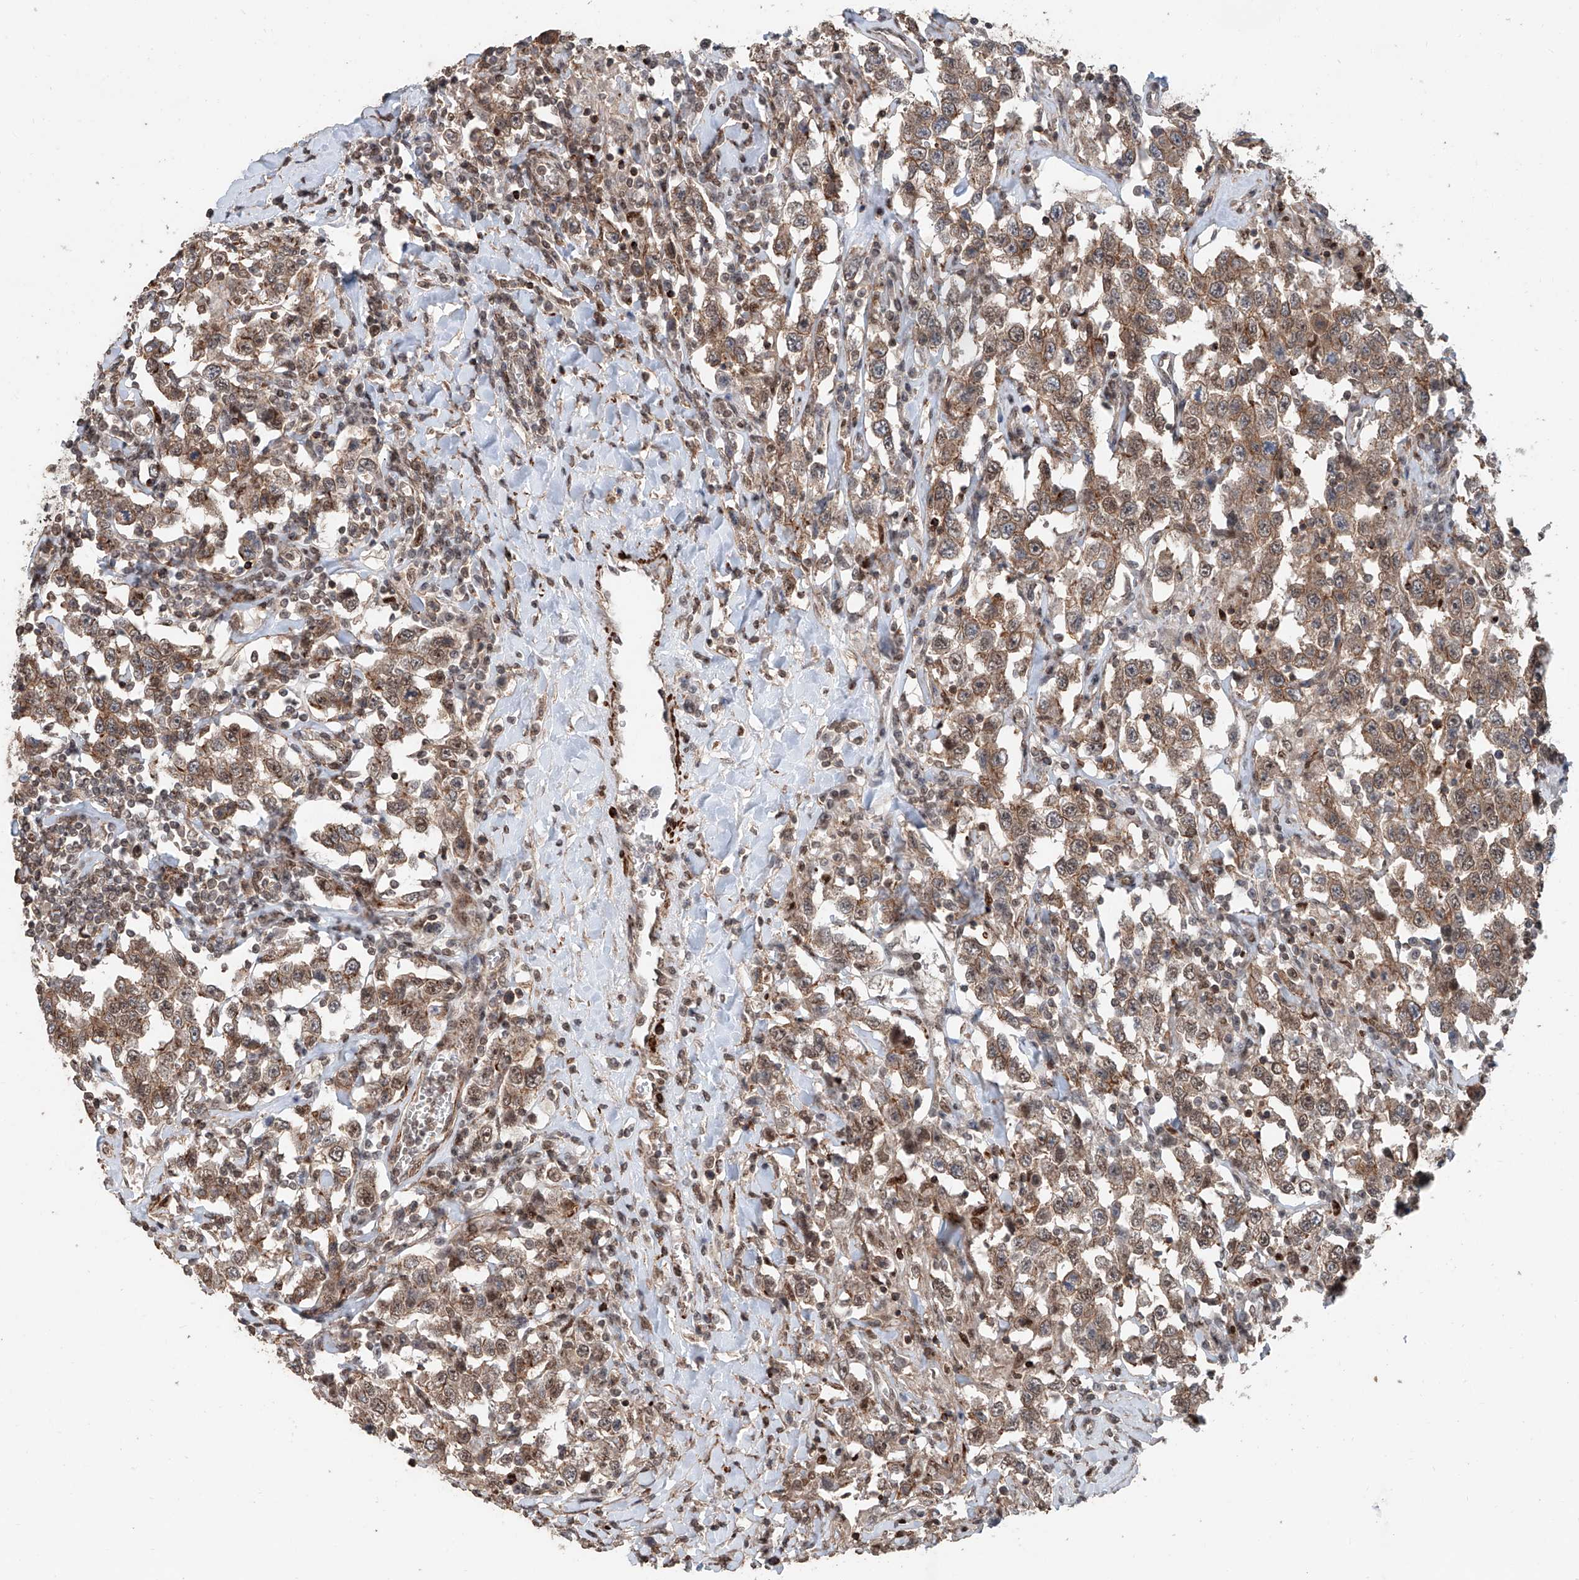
{"staining": {"intensity": "moderate", "quantity": ">75%", "location": "cytoplasmic/membranous,nuclear"}, "tissue": "testis cancer", "cell_type": "Tumor cells", "image_type": "cancer", "snomed": [{"axis": "morphology", "description": "Seminoma, NOS"}, {"axis": "topography", "description": "Testis"}], "caption": "A brown stain shows moderate cytoplasmic/membranous and nuclear positivity of a protein in testis seminoma tumor cells.", "gene": "SDE2", "patient": {"sex": "male", "age": 41}}